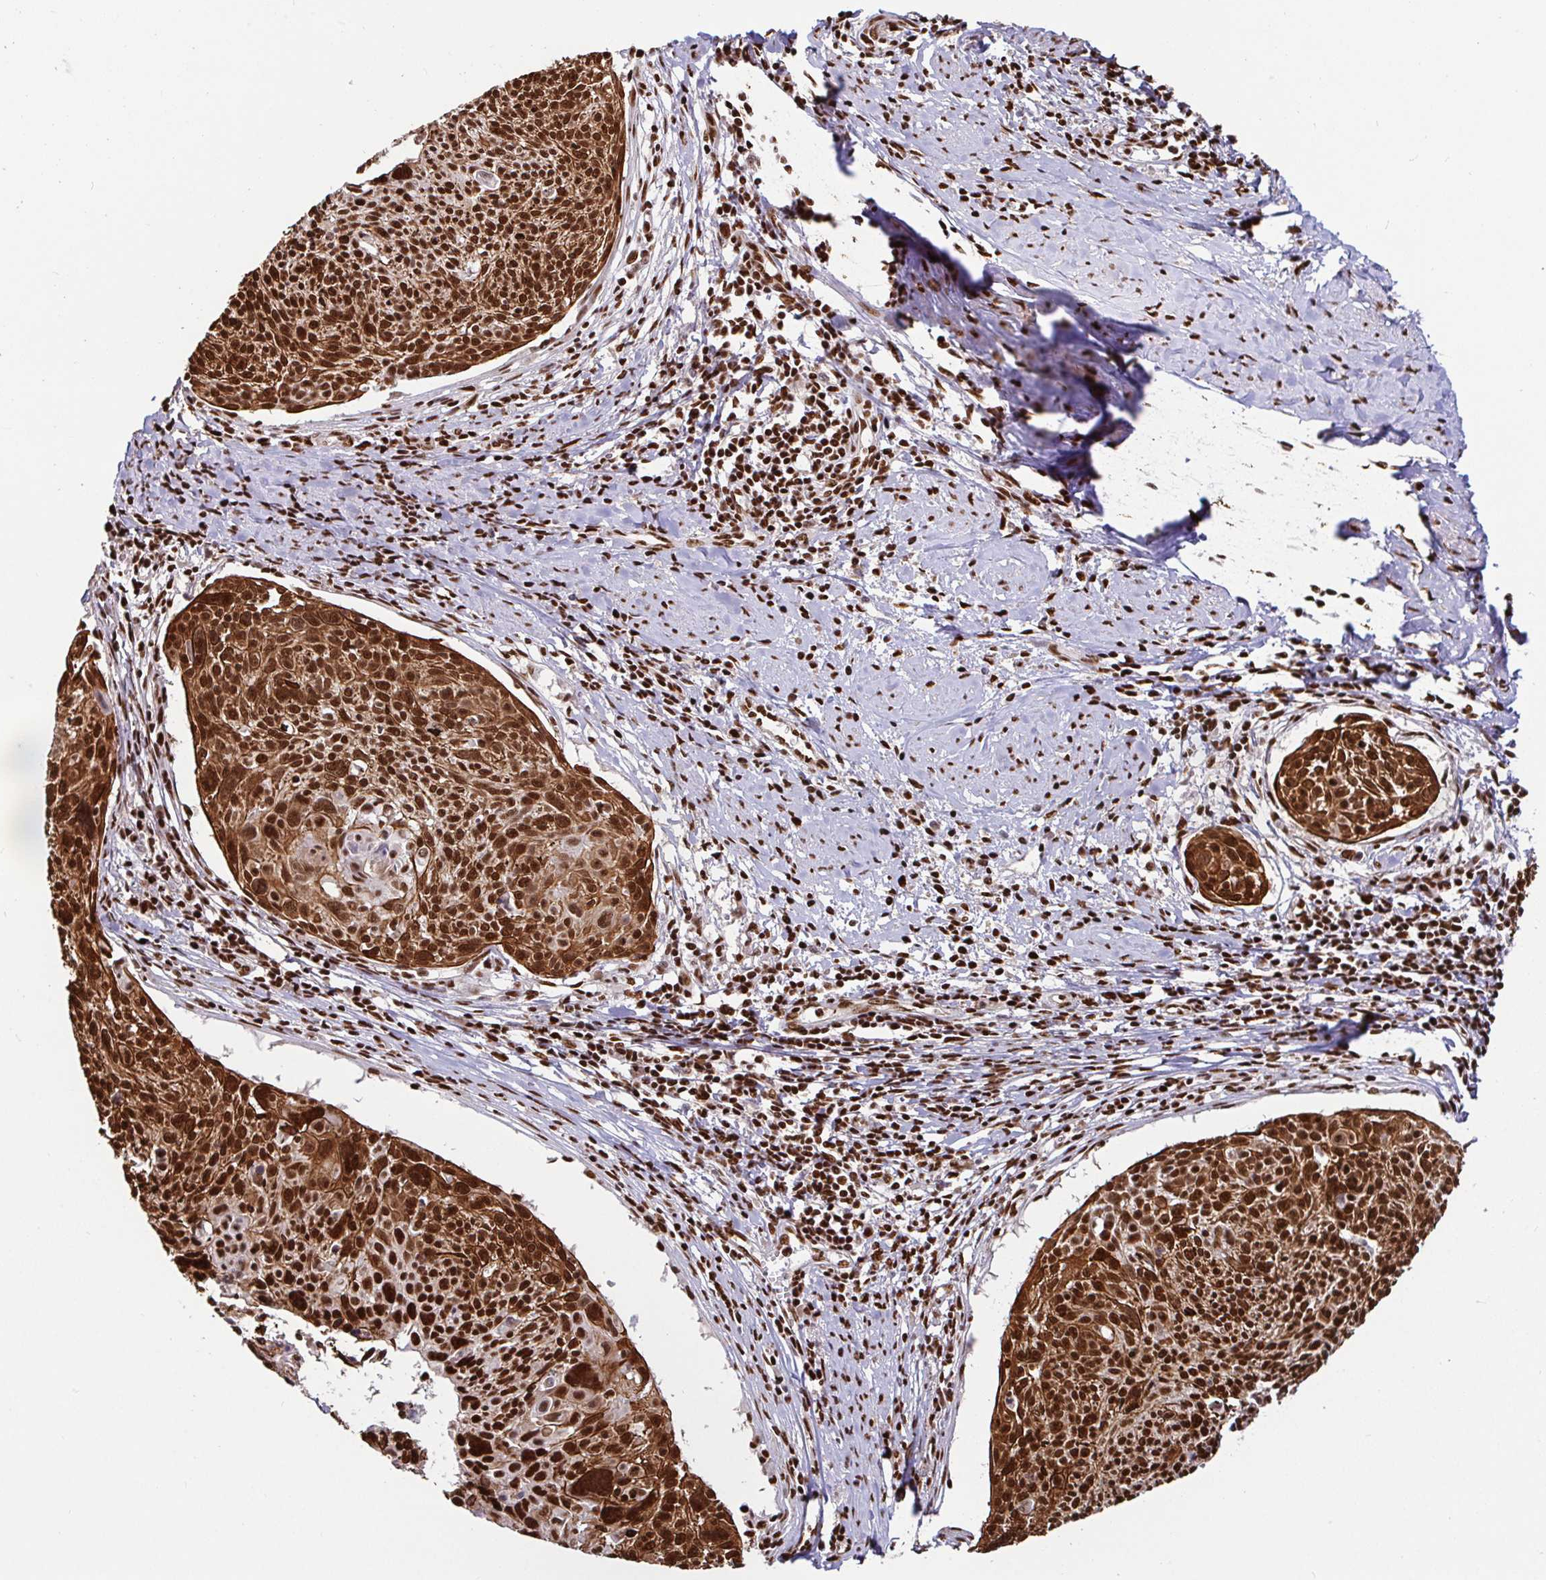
{"staining": {"intensity": "strong", "quantity": ">75%", "location": "cytoplasmic/membranous,nuclear"}, "tissue": "cervical cancer", "cell_type": "Tumor cells", "image_type": "cancer", "snomed": [{"axis": "morphology", "description": "Squamous cell carcinoma, NOS"}, {"axis": "topography", "description": "Cervix"}], "caption": "Cervical squamous cell carcinoma stained with DAB immunohistochemistry exhibits high levels of strong cytoplasmic/membranous and nuclear staining in about >75% of tumor cells. (DAB = brown stain, brightfield microscopy at high magnification).", "gene": "SP3", "patient": {"sex": "female", "age": 49}}